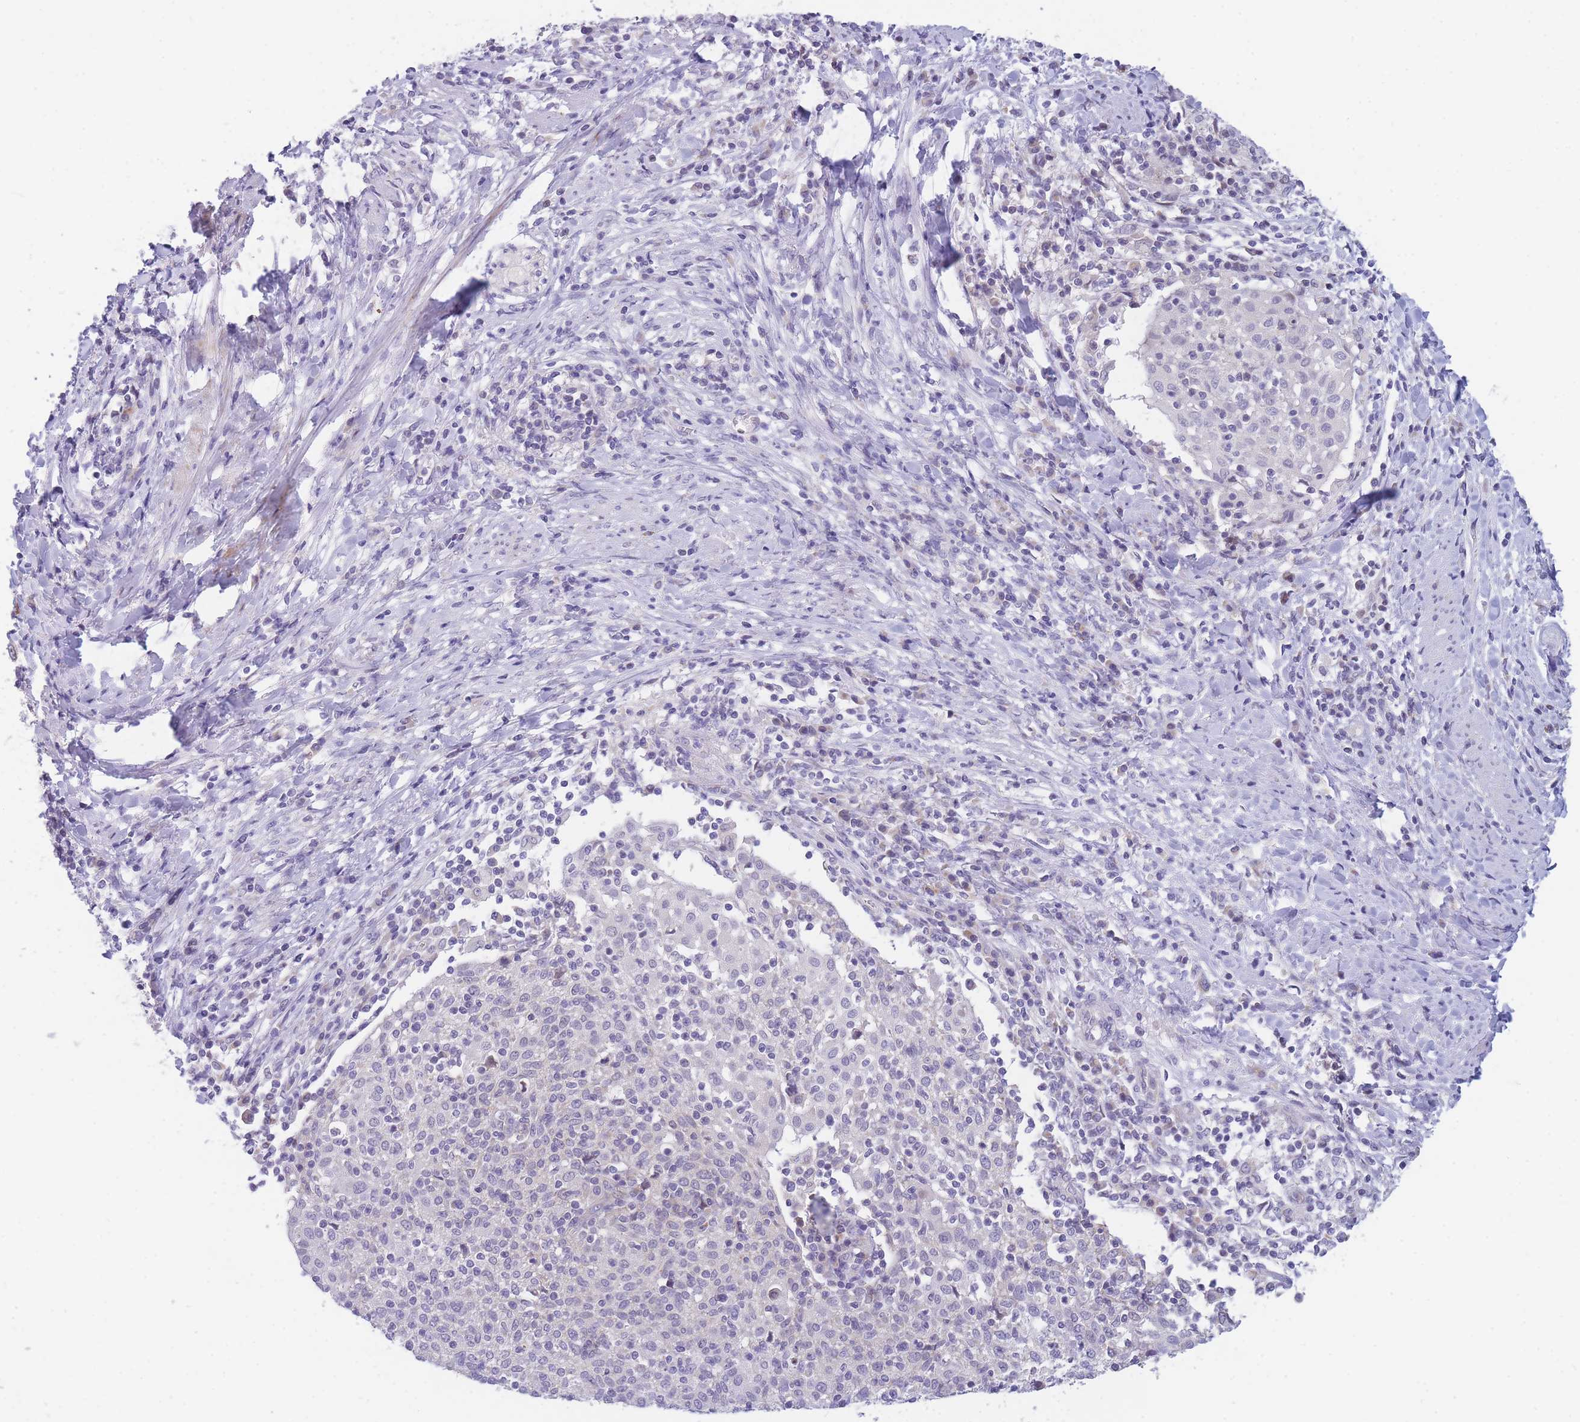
{"staining": {"intensity": "negative", "quantity": "none", "location": "none"}, "tissue": "cervical cancer", "cell_type": "Tumor cells", "image_type": "cancer", "snomed": [{"axis": "morphology", "description": "Squamous cell carcinoma, NOS"}, {"axis": "topography", "description": "Cervix"}], "caption": "A micrograph of cervical cancer stained for a protein demonstrates no brown staining in tumor cells.", "gene": "DDX49", "patient": {"sex": "female", "age": 52}}